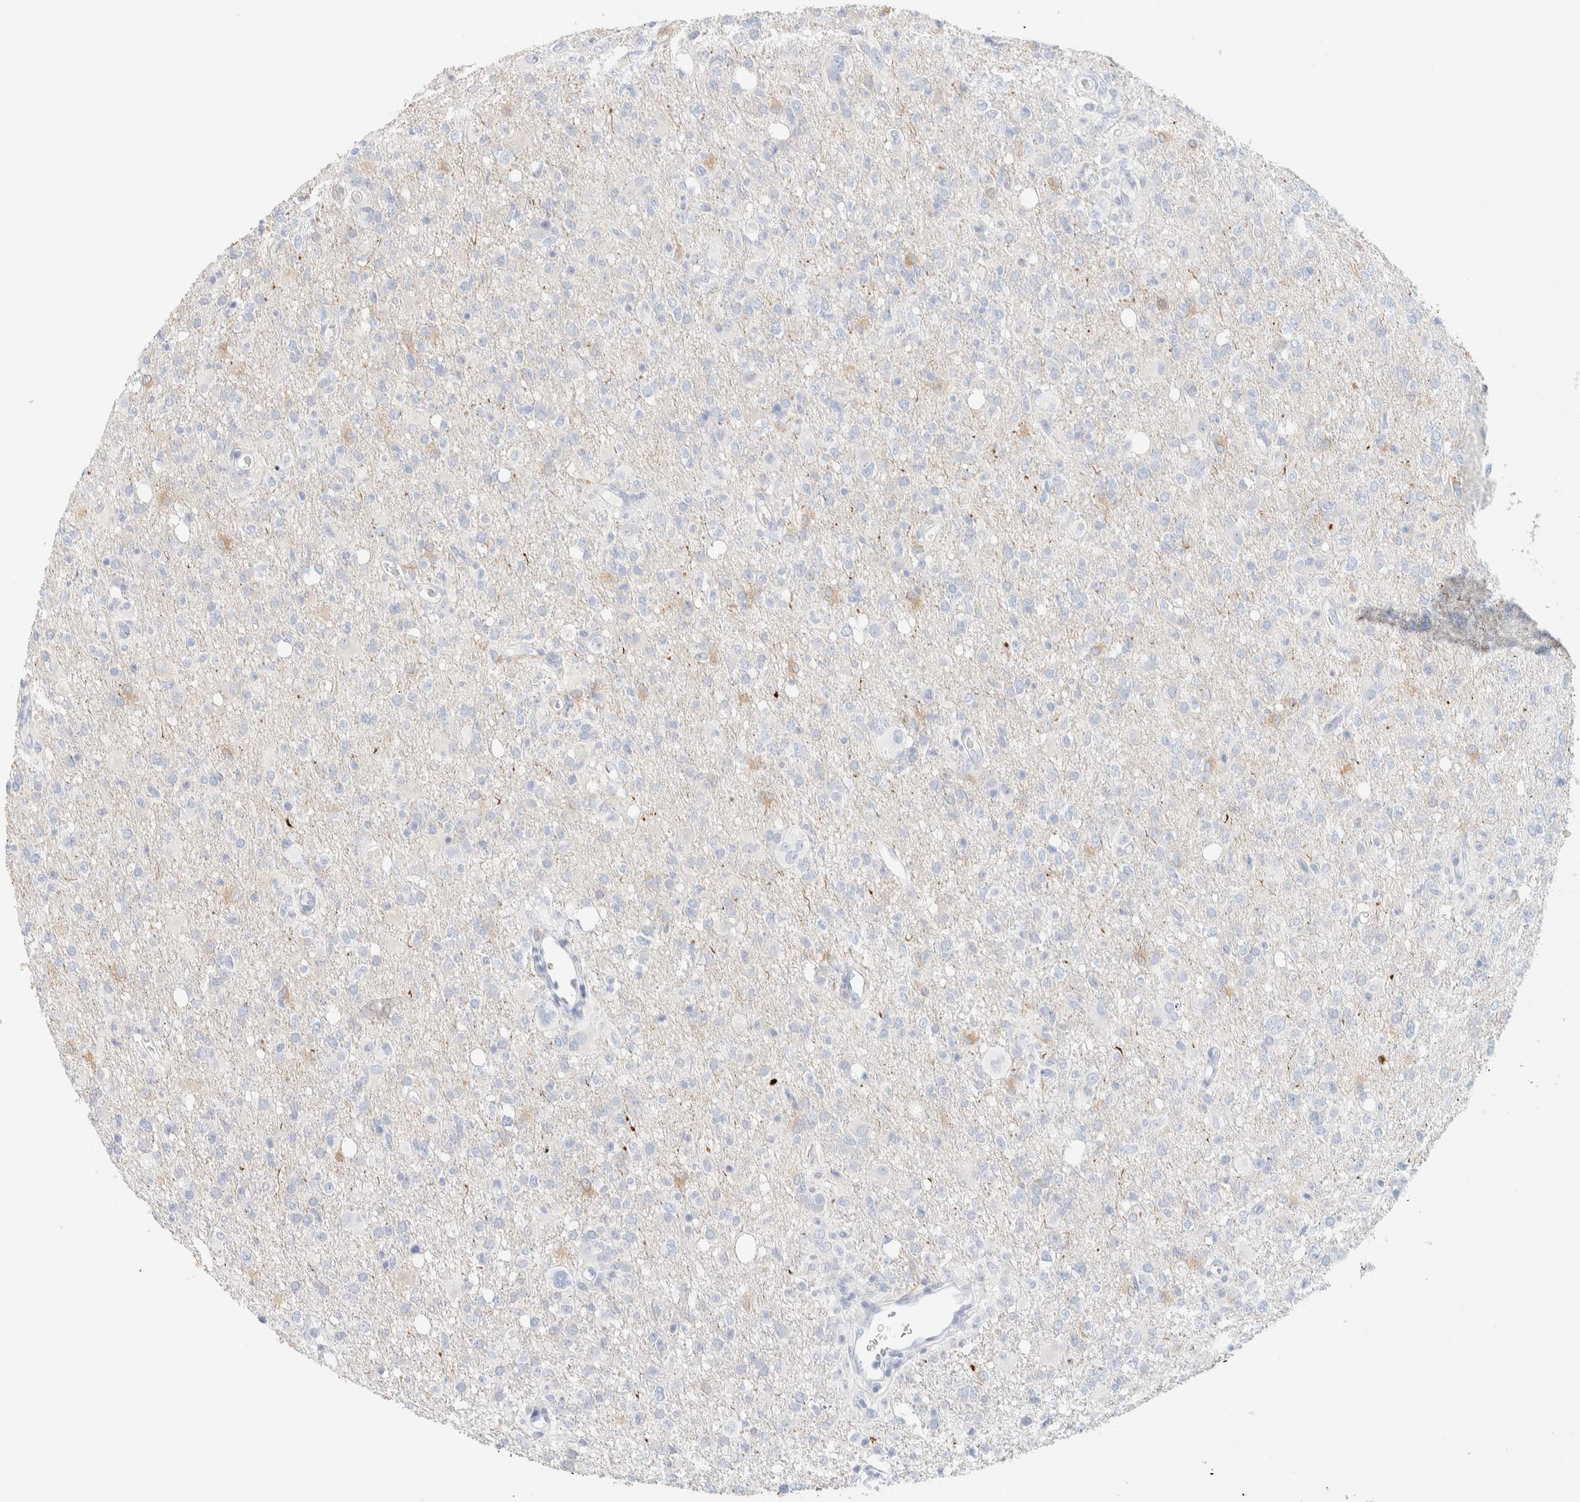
{"staining": {"intensity": "weak", "quantity": "<25%", "location": "cytoplasmic/membranous"}, "tissue": "glioma", "cell_type": "Tumor cells", "image_type": "cancer", "snomed": [{"axis": "morphology", "description": "Glioma, malignant, High grade"}, {"axis": "topography", "description": "Brain"}], "caption": "The photomicrograph demonstrates no staining of tumor cells in glioma.", "gene": "AFMID", "patient": {"sex": "female", "age": 57}}